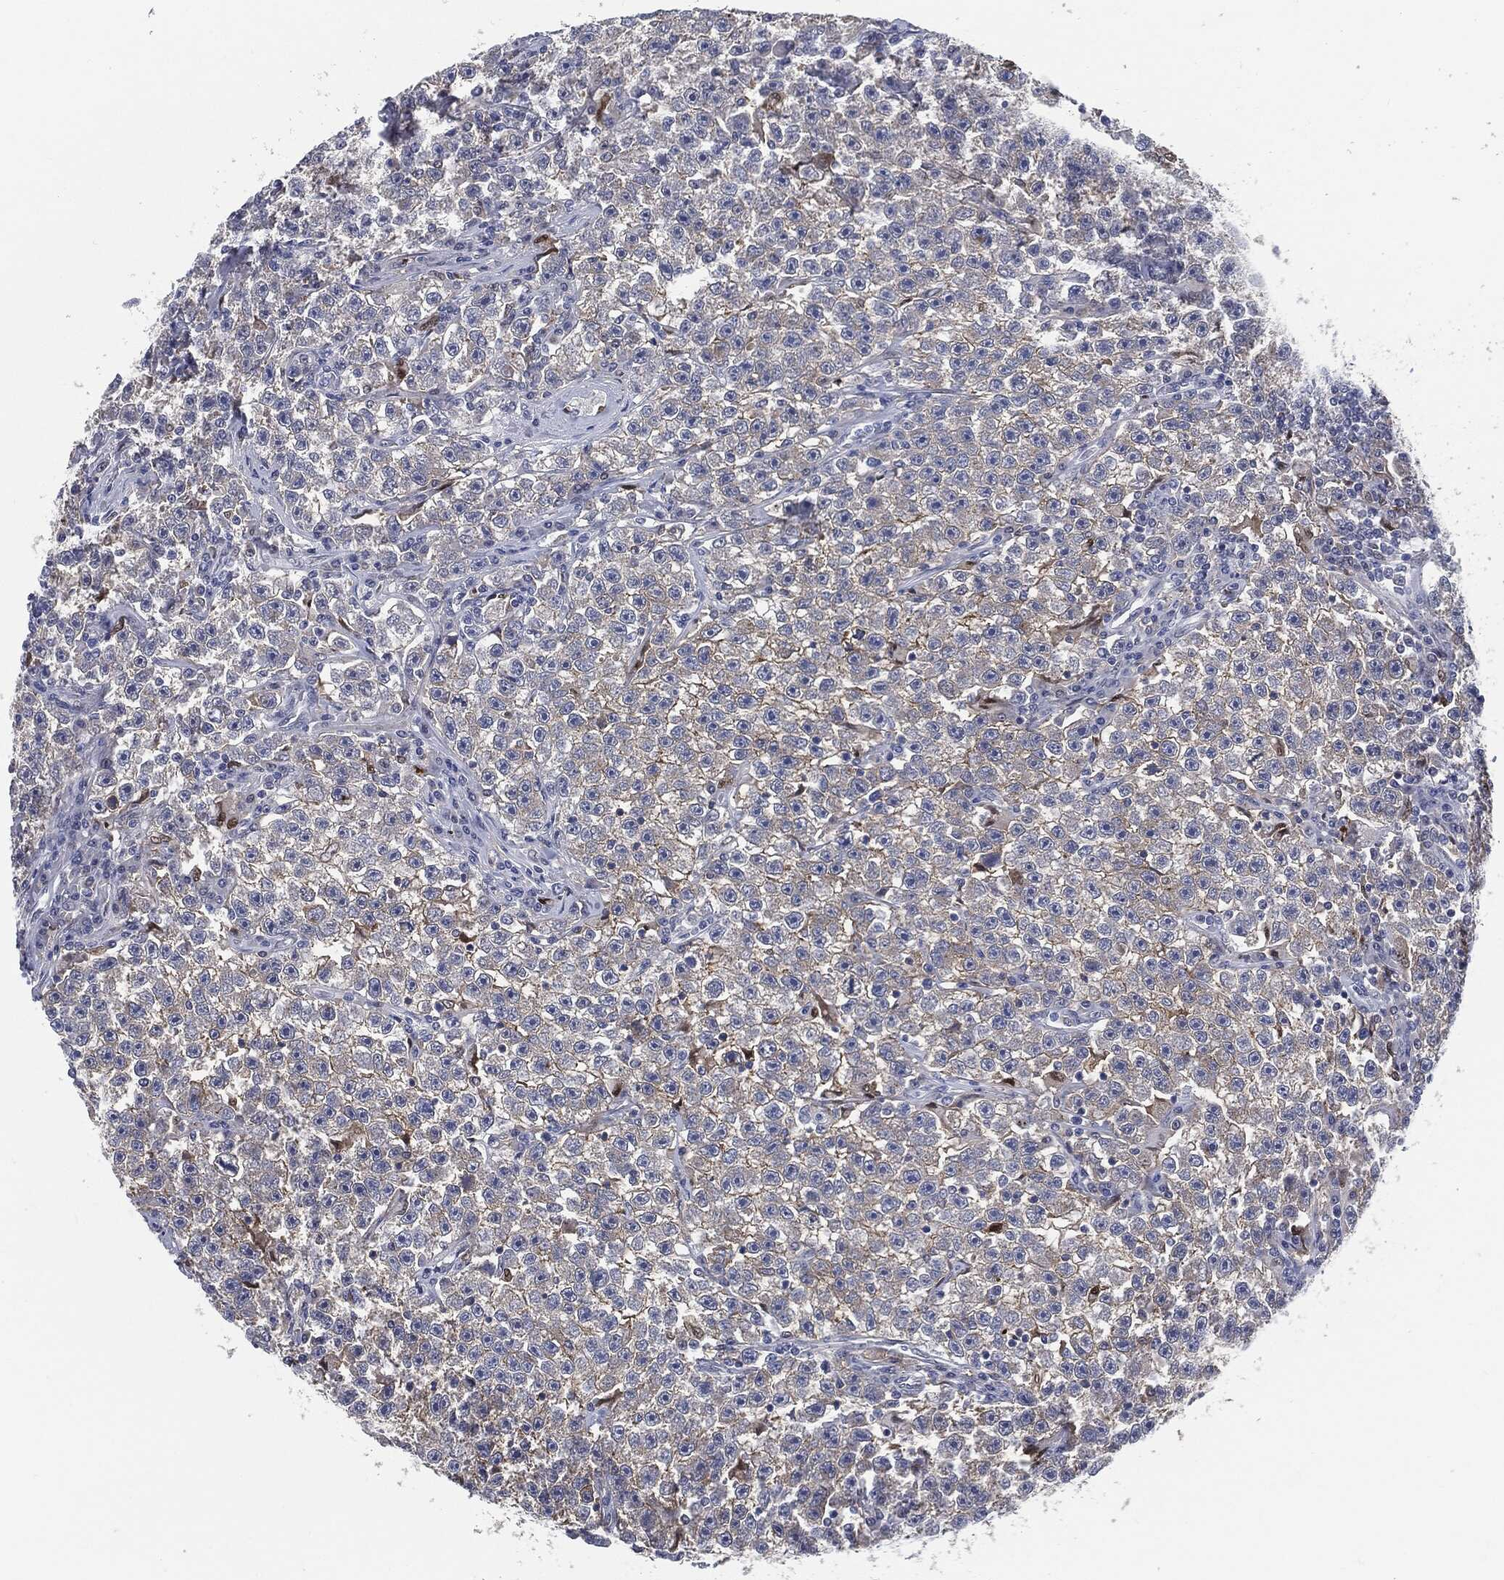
{"staining": {"intensity": "weak", "quantity": "<25%", "location": "cytoplasmic/membranous"}, "tissue": "testis cancer", "cell_type": "Tumor cells", "image_type": "cancer", "snomed": [{"axis": "morphology", "description": "Seminoma, NOS"}, {"axis": "topography", "description": "Testis"}], "caption": "Immunohistochemistry (IHC) micrograph of testis seminoma stained for a protein (brown), which demonstrates no positivity in tumor cells. Nuclei are stained in blue.", "gene": "PROM1", "patient": {"sex": "male", "age": 22}}